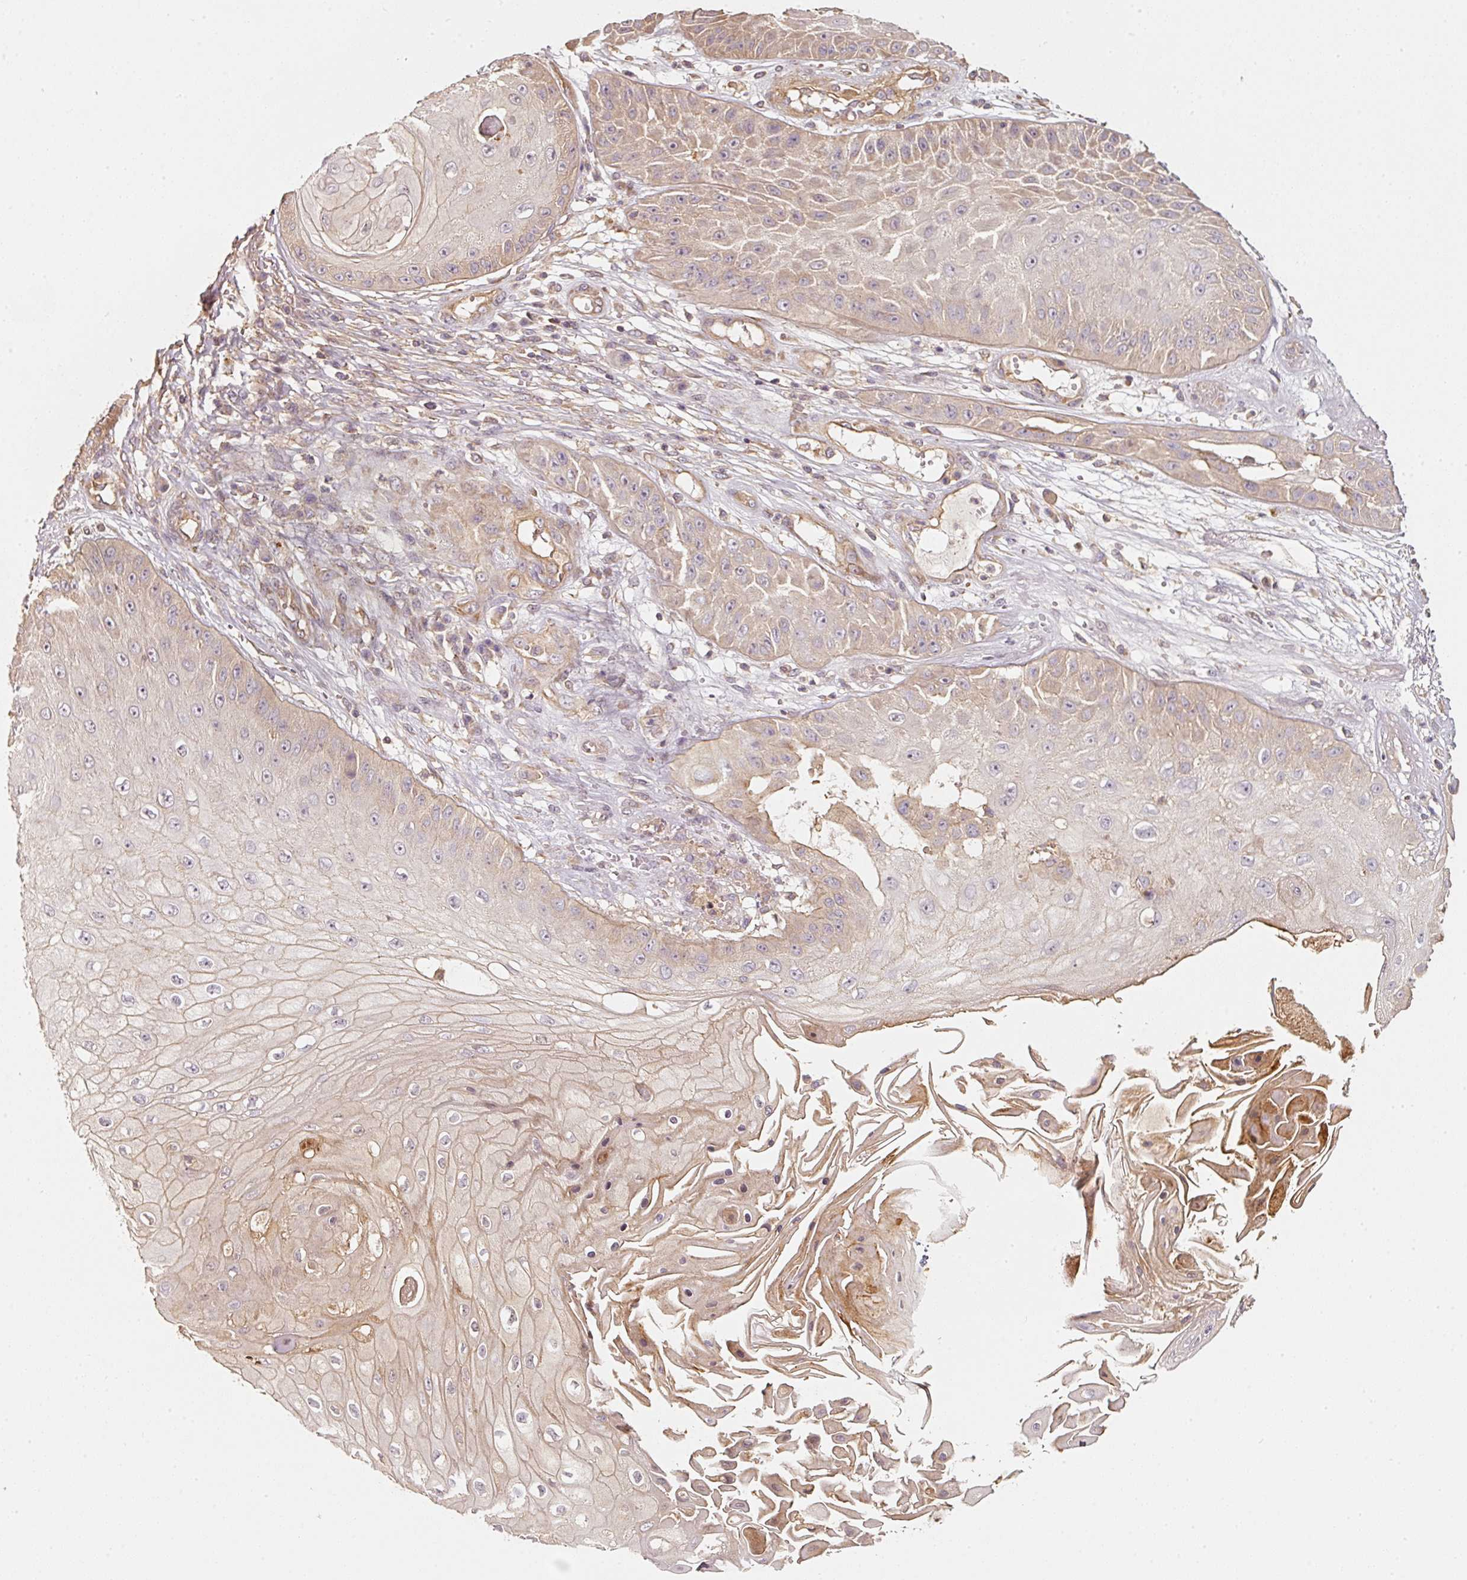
{"staining": {"intensity": "weak", "quantity": "<25%", "location": "cytoplasmic/membranous"}, "tissue": "skin cancer", "cell_type": "Tumor cells", "image_type": "cancer", "snomed": [{"axis": "morphology", "description": "Squamous cell carcinoma, NOS"}, {"axis": "topography", "description": "Skin"}], "caption": "Immunohistochemistry of human skin cancer (squamous cell carcinoma) exhibits no positivity in tumor cells.", "gene": "CEP95", "patient": {"sex": "male", "age": 70}}